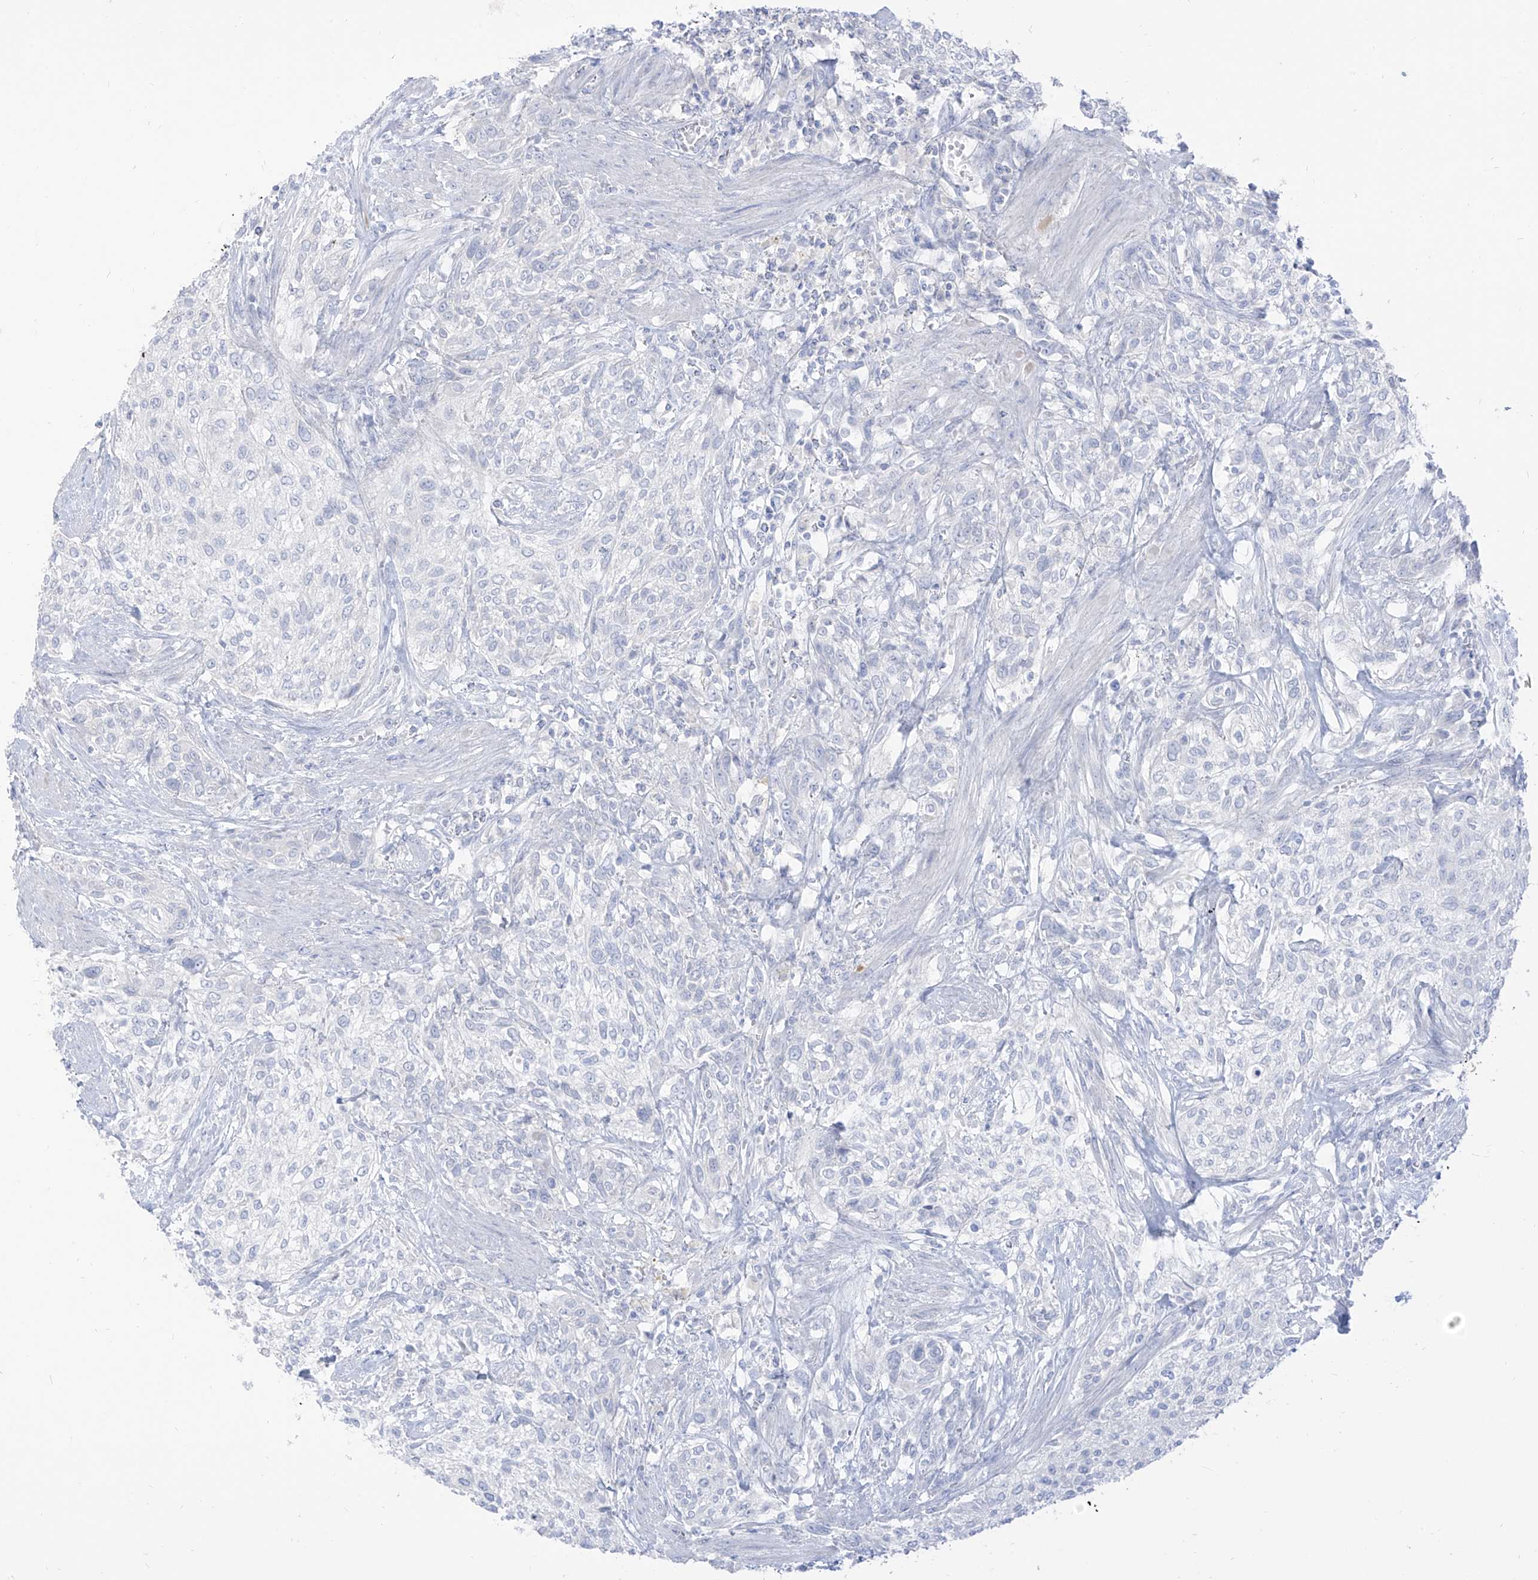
{"staining": {"intensity": "negative", "quantity": "none", "location": "none"}, "tissue": "urothelial cancer", "cell_type": "Tumor cells", "image_type": "cancer", "snomed": [{"axis": "morphology", "description": "Urothelial carcinoma, High grade"}, {"axis": "topography", "description": "Urinary bladder"}], "caption": "There is no significant staining in tumor cells of urothelial cancer. (DAB immunohistochemistry (IHC) visualized using brightfield microscopy, high magnification).", "gene": "ARHGEF40", "patient": {"sex": "male", "age": 35}}